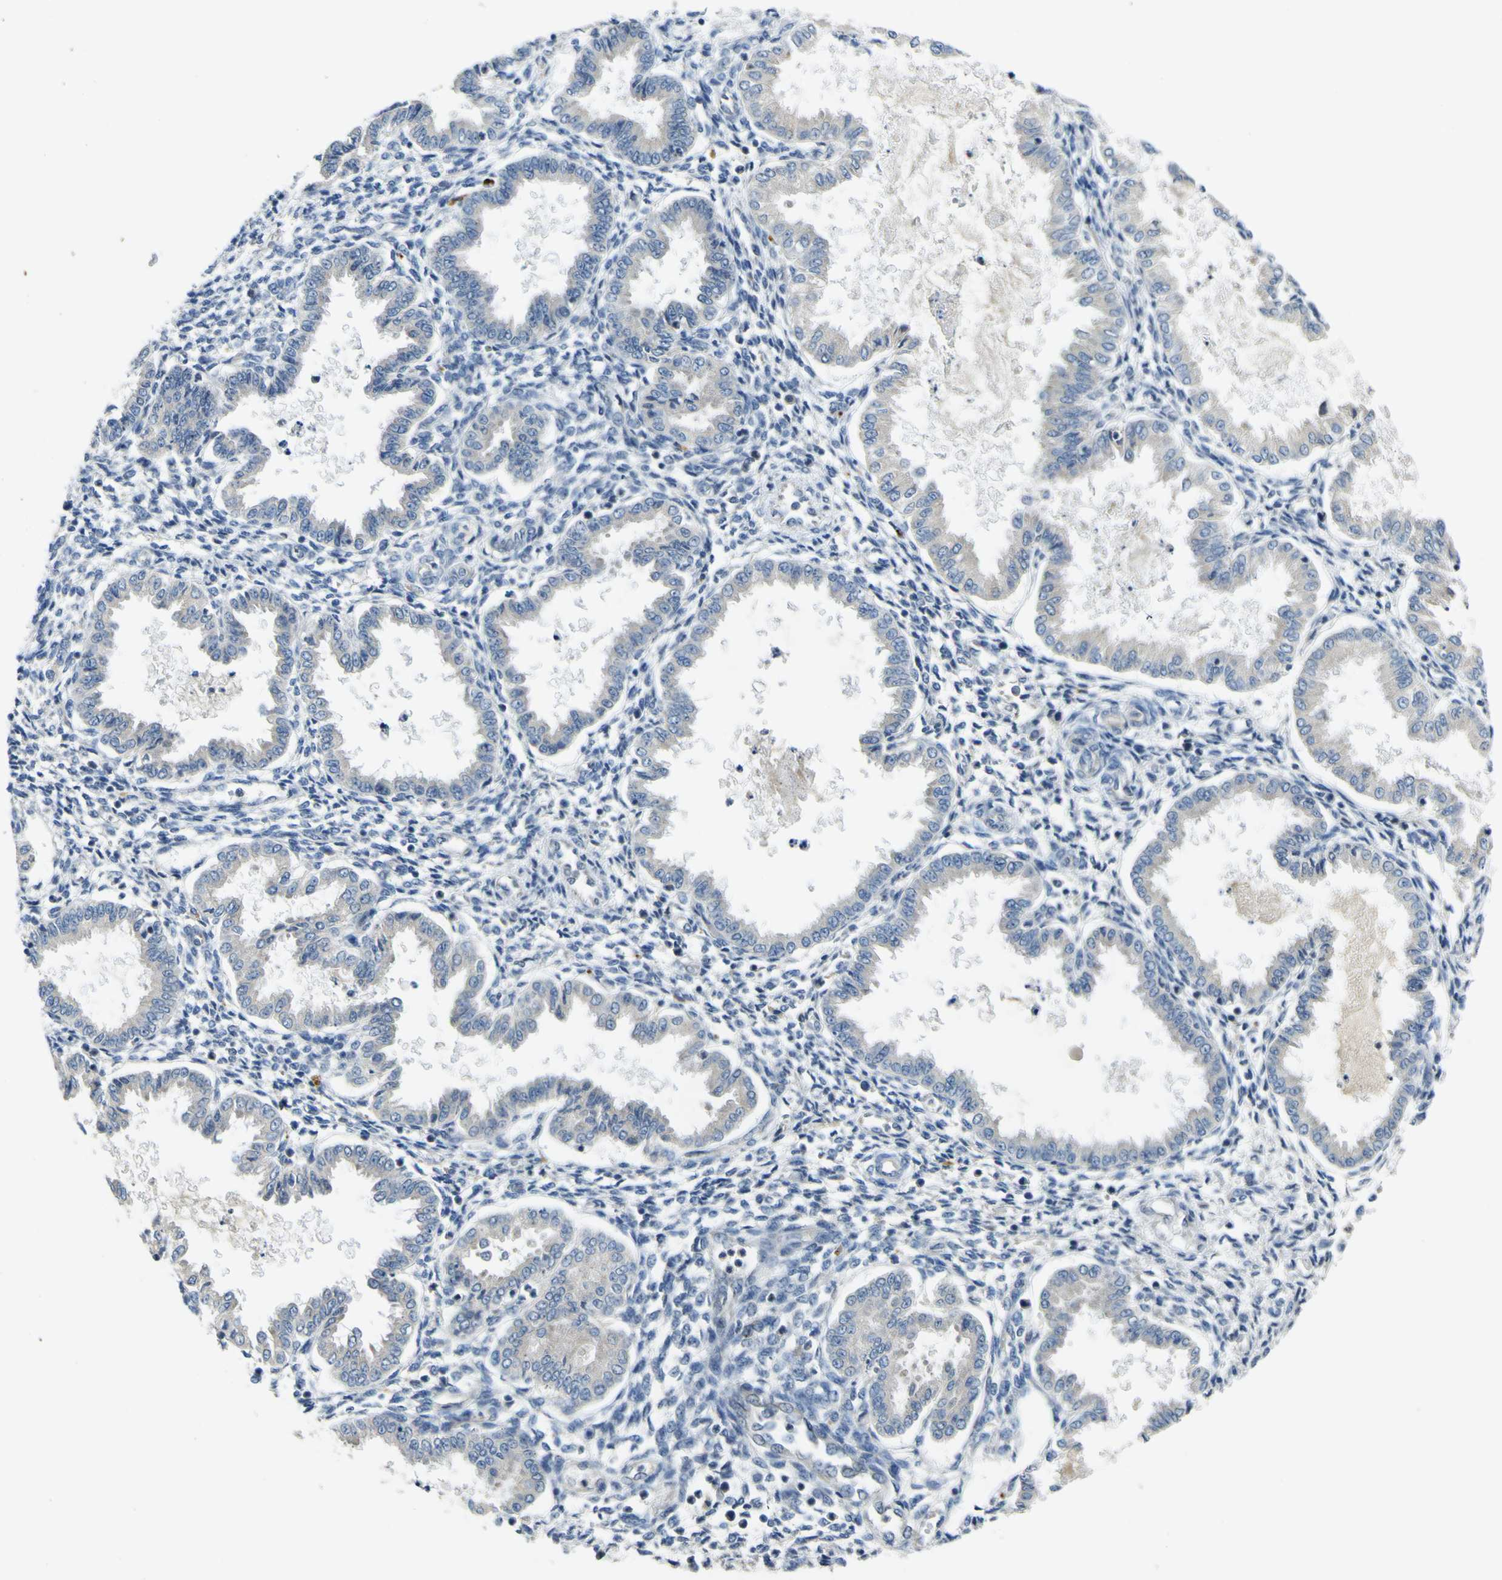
{"staining": {"intensity": "negative", "quantity": "none", "location": "none"}, "tissue": "endometrium", "cell_type": "Cells in endometrial stroma", "image_type": "normal", "snomed": [{"axis": "morphology", "description": "Normal tissue, NOS"}, {"axis": "topography", "description": "Endometrium"}], "caption": "An image of endometrium stained for a protein shows no brown staining in cells in endometrial stroma. (DAB IHC with hematoxylin counter stain).", "gene": "LDLR", "patient": {"sex": "female", "age": 33}}